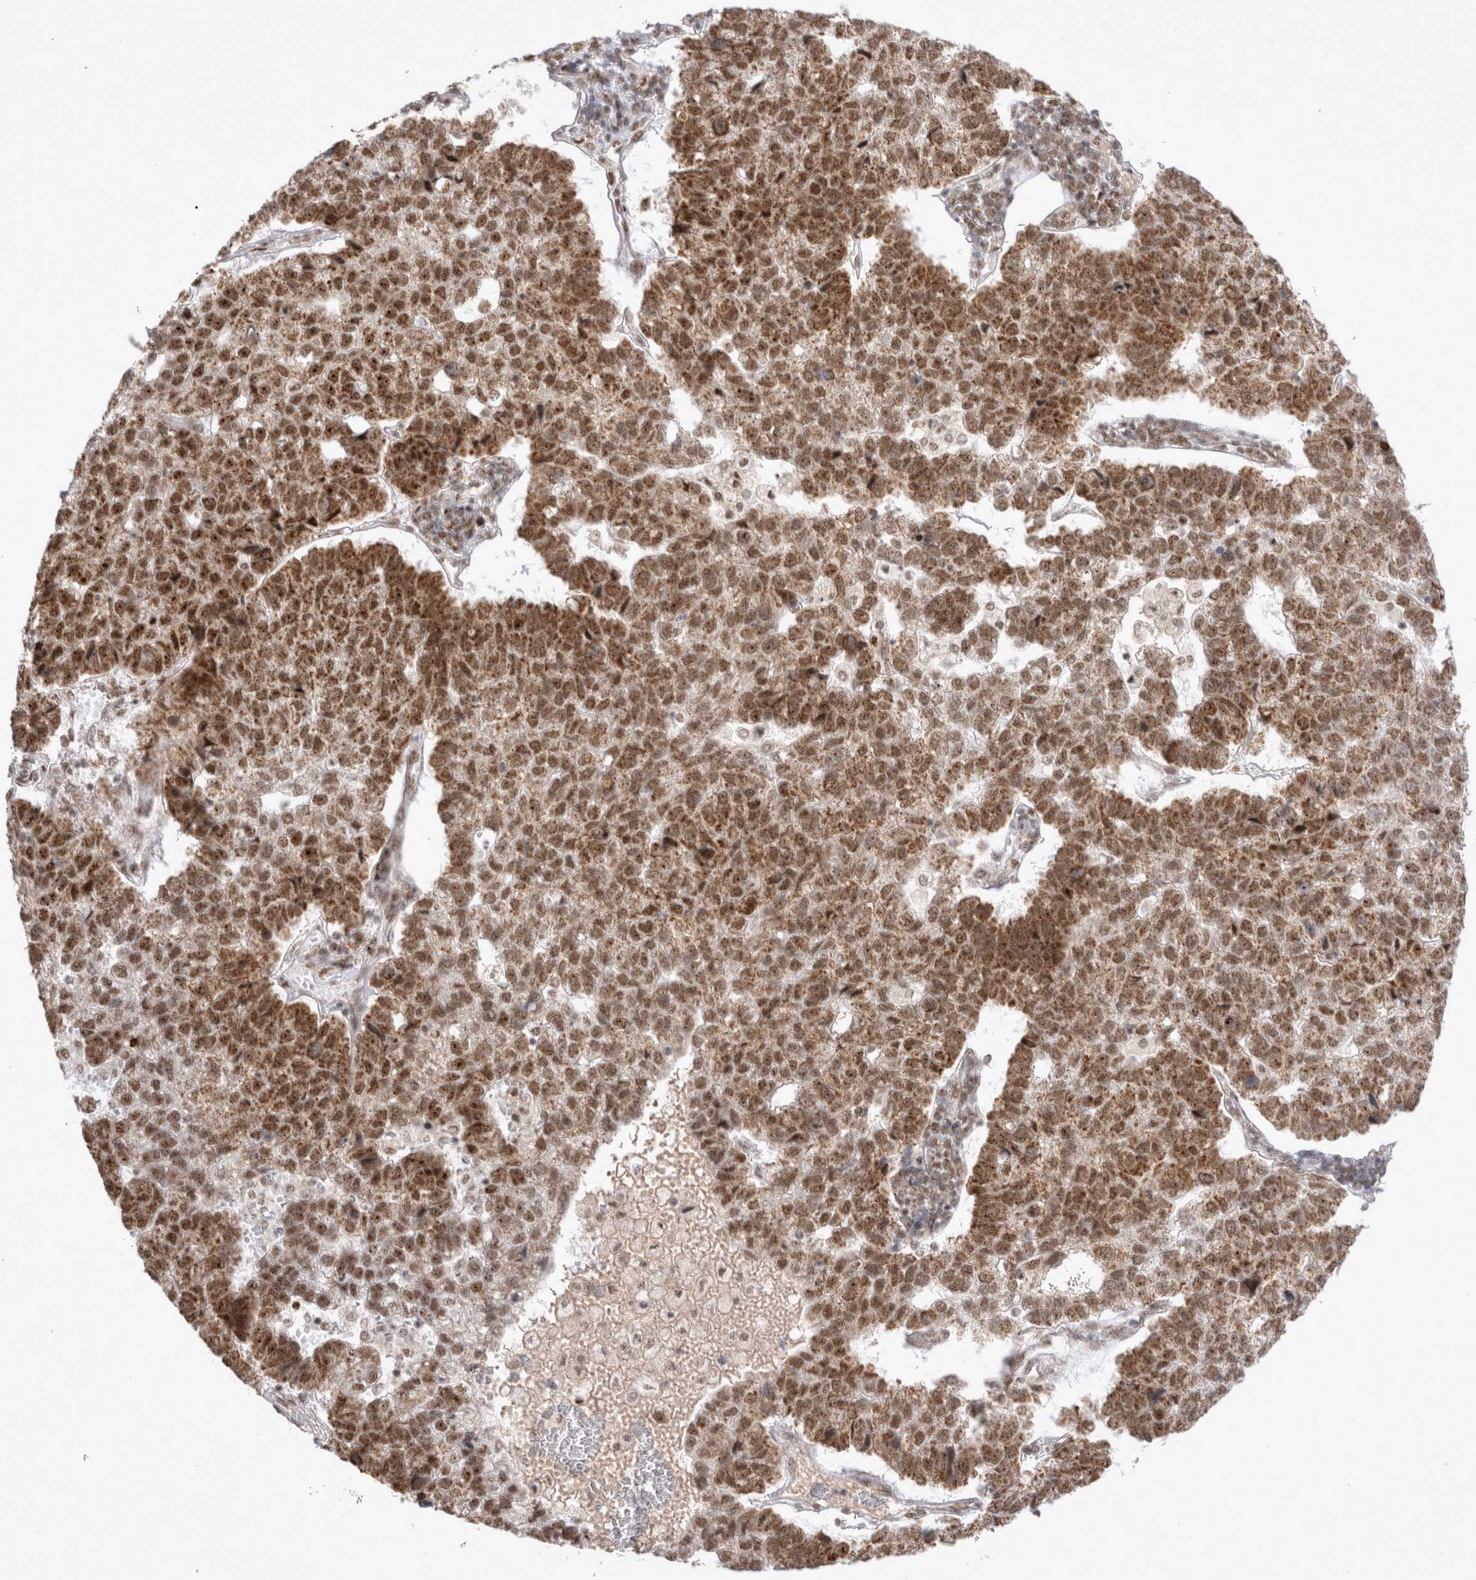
{"staining": {"intensity": "moderate", "quantity": ">75%", "location": "nuclear"}, "tissue": "pancreatic cancer", "cell_type": "Tumor cells", "image_type": "cancer", "snomed": [{"axis": "morphology", "description": "Adenocarcinoma, NOS"}, {"axis": "topography", "description": "Pancreas"}], "caption": "IHC (DAB) staining of pancreatic adenocarcinoma reveals moderate nuclear protein expression in about >75% of tumor cells. Immunohistochemistry stains the protein in brown and the nuclei are stained blue.", "gene": "MRPL37", "patient": {"sex": "female", "age": 61}}